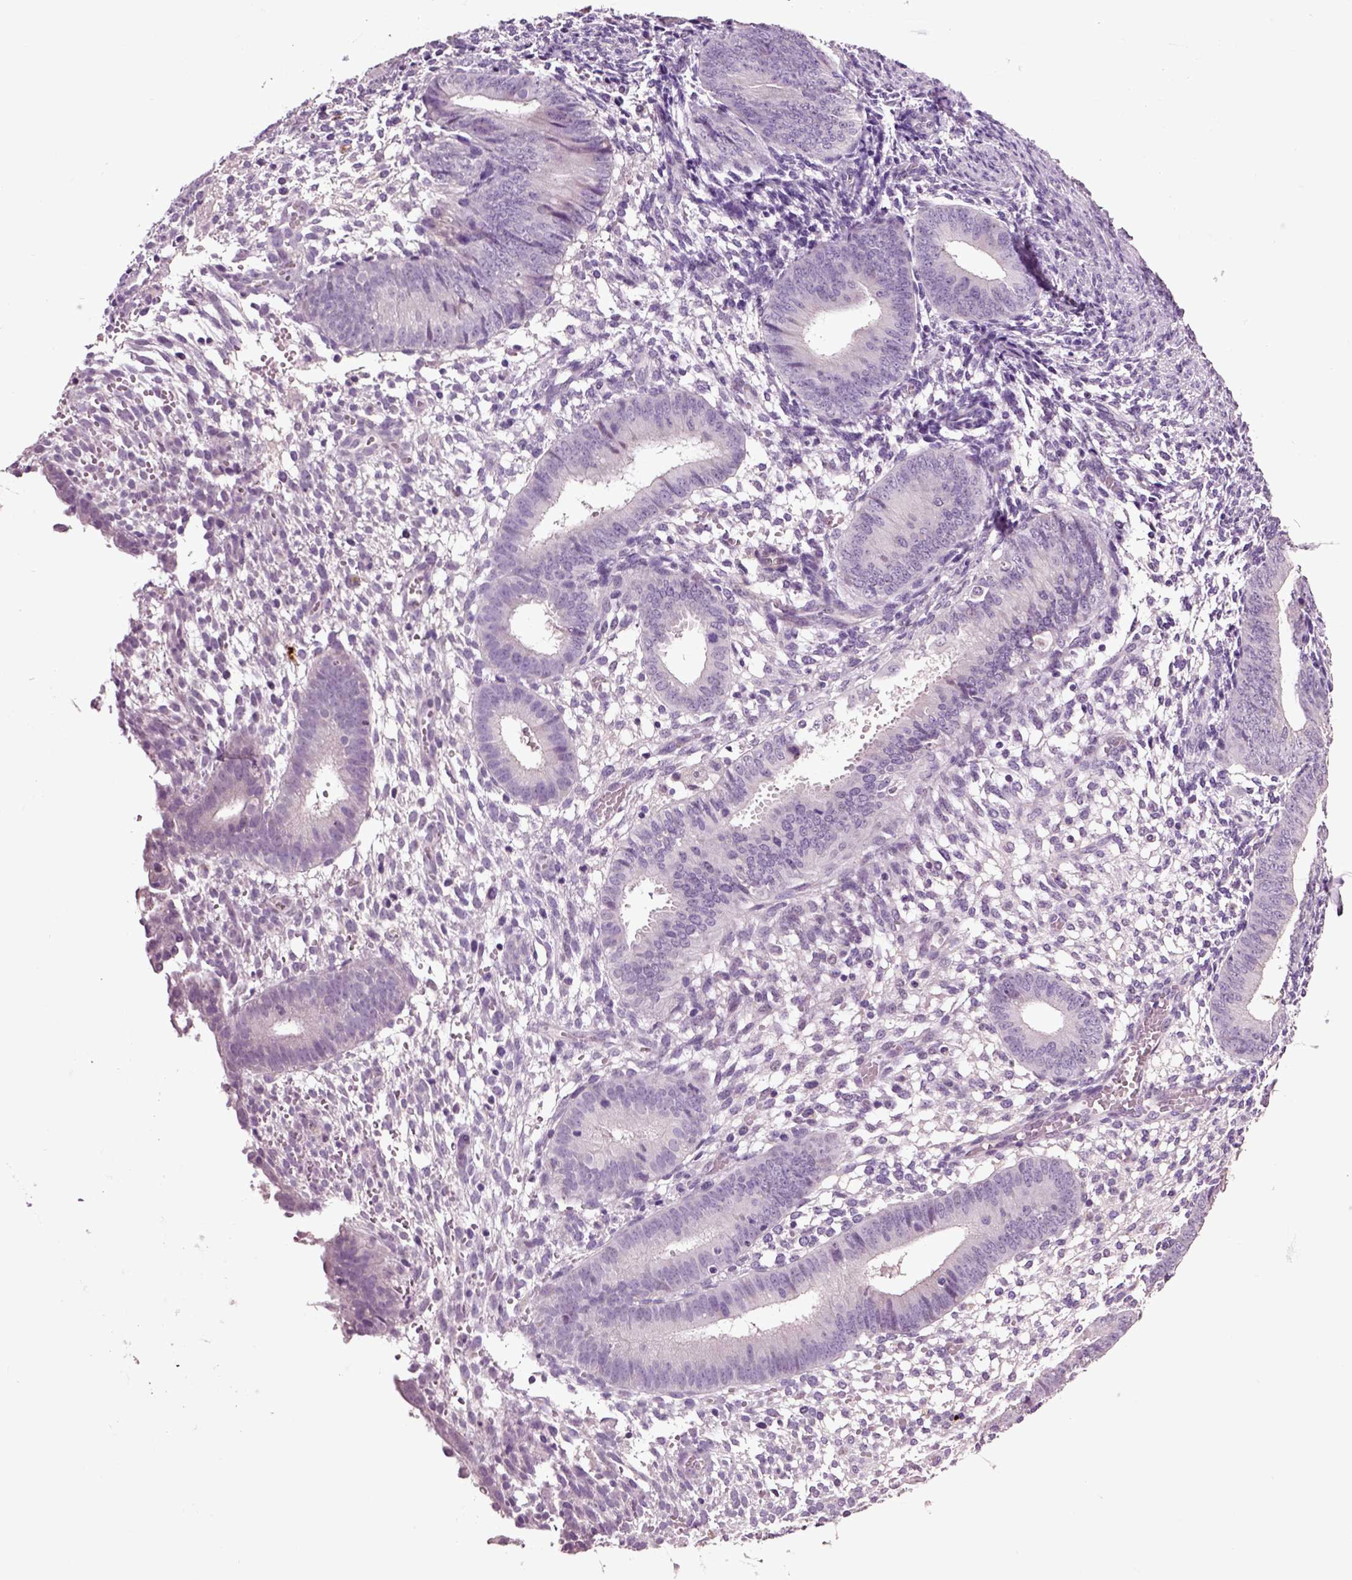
{"staining": {"intensity": "negative", "quantity": "none", "location": "none"}, "tissue": "endometrium", "cell_type": "Cells in endometrial stroma", "image_type": "normal", "snomed": [{"axis": "morphology", "description": "Normal tissue, NOS"}, {"axis": "topography", "description": "Endometrium"}], "caption": "Histopathology image shows no protein staining in cells in endometrial stroma of benign endometrium.", "gene": "CRHR1", "patient": {"sex": "female", "age": 39}}